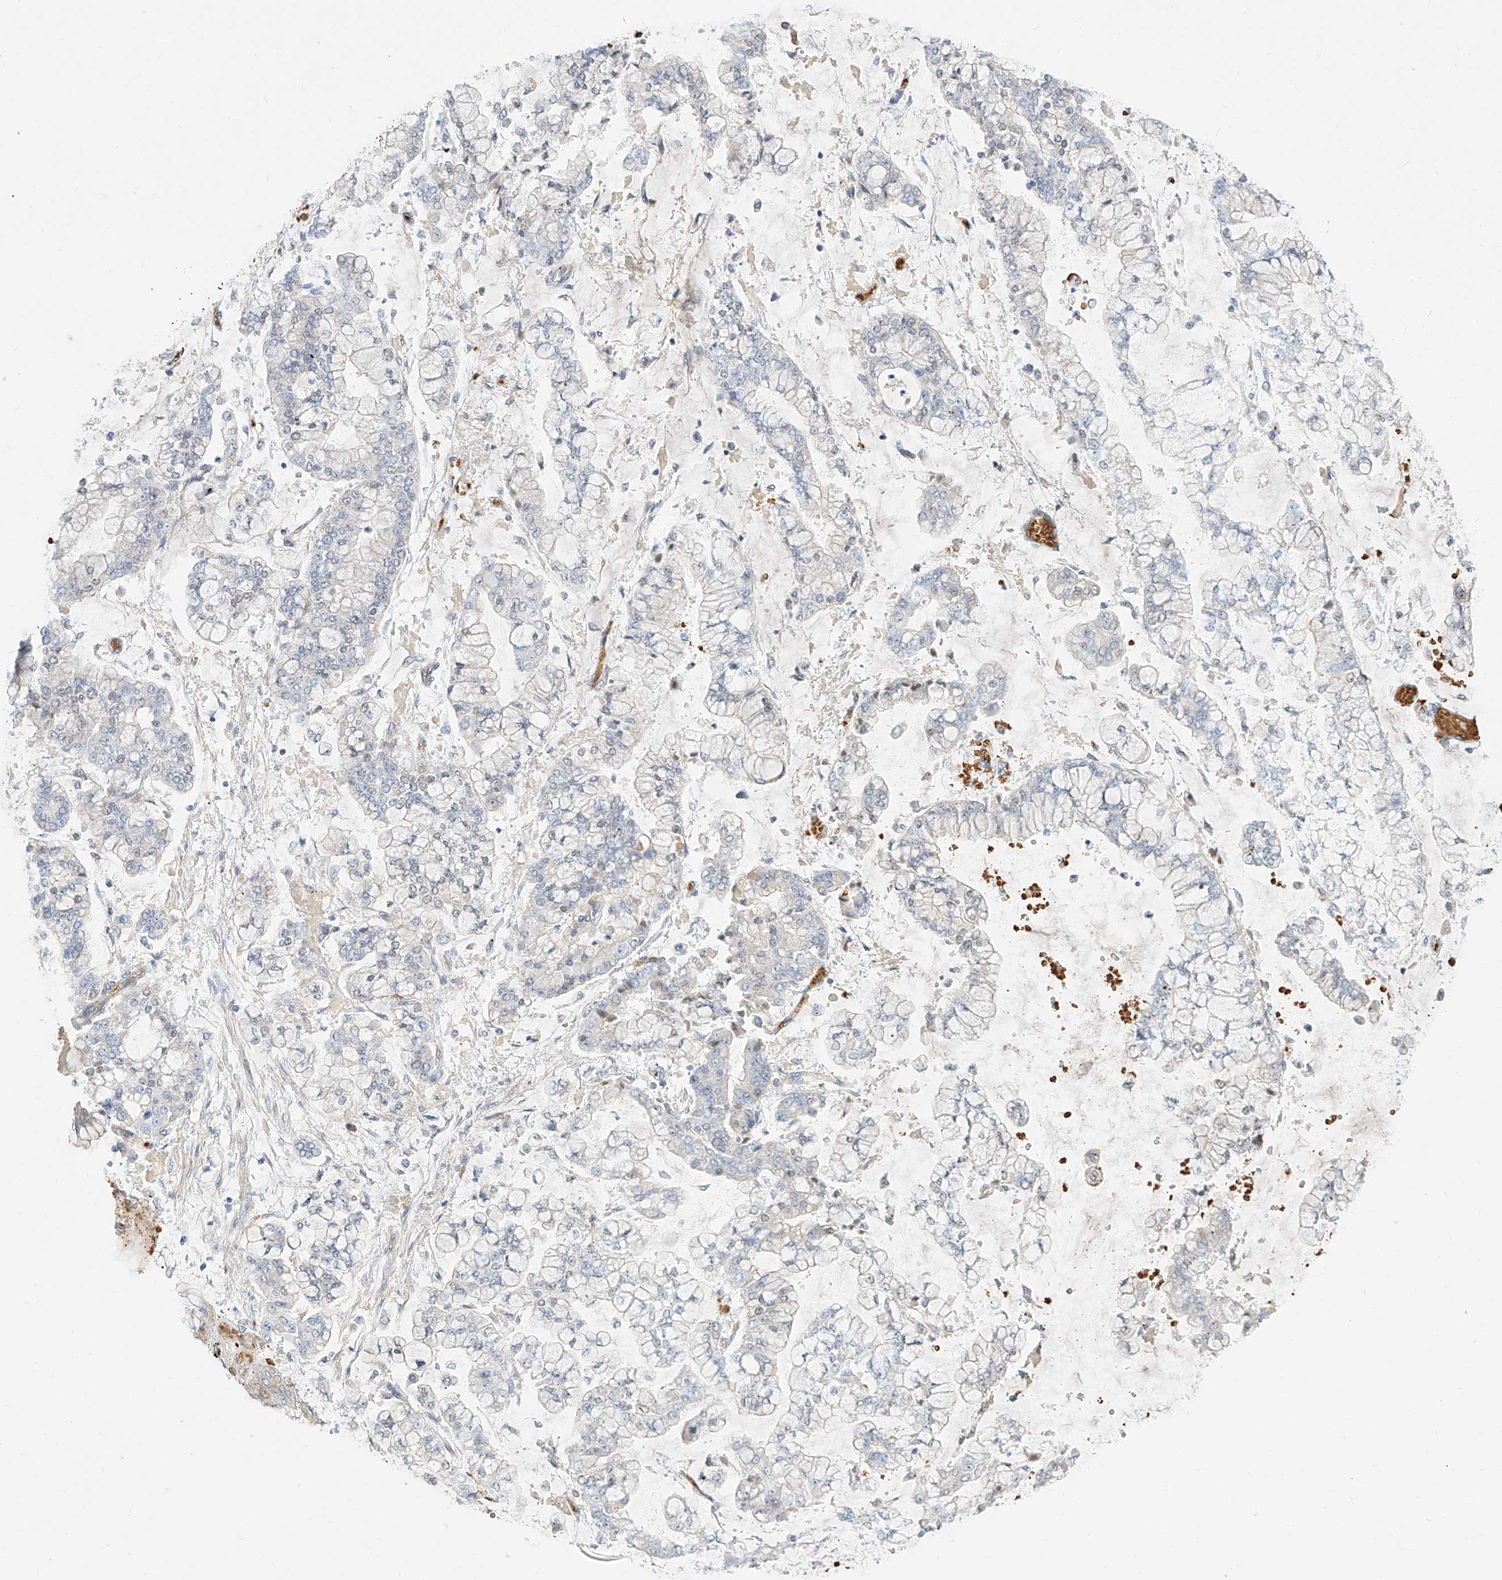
{"staining": {"intensity": "negative", "quantity": "none", "location": "none"}, "tissue": "stomach cancer", "cell_type": "Tumor cells", "image_type": "cancer", "snomed": [{"axis": "morphology", "description": "Normal tissue, NOS"}, {"axis": "morphology", "description": "Adenocarcinoma, NOS"}, {"axis": "topography", "description": "Stomach, upper"}, {"axis": "topography", "description": "Stomach"}], "caption": "DAB immunohistochemical staining of human stomach cancer (adenocarcinoma) reveals no significant staining in tumor cells.", "gene": "SYTL3", "patient": {"sex": "male", "age": 76}}